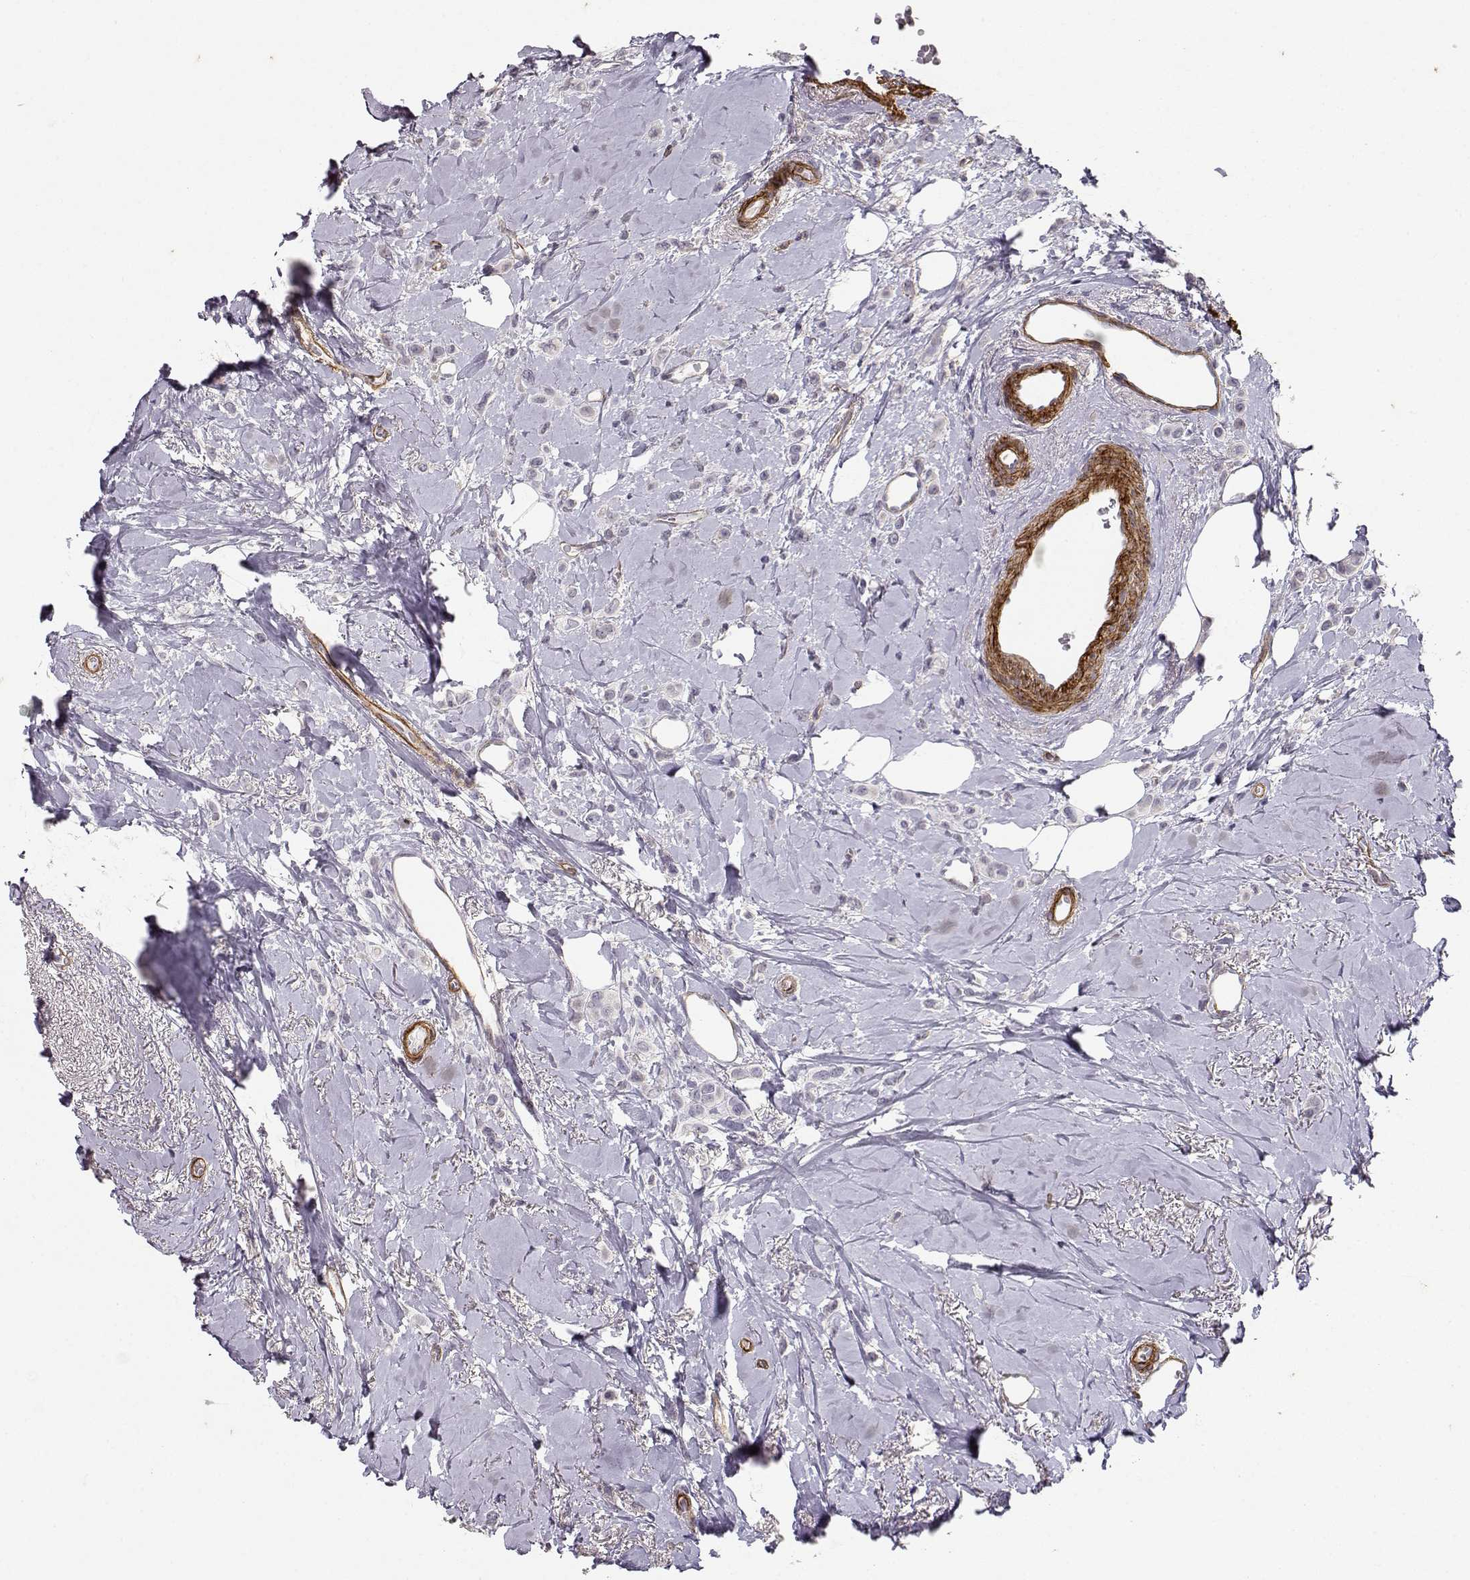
{"staining": {"intensity": "negative", "quantity": "none", "location": "none"}, "tissue": "breast cancer", "cell_type": "Tumor cells", "image_type": "cancer", "snomed": [{"axis": "morphology", "description": "Lobular carcinoma"}, {"axis": "topography", "description": "Breast"}], "caption": "Immunohistochemistry (IHC) photomicrograph of lobular carcinoma (breast) stained for a protein (brown), which reveals no positivity in tumor cells.", "gene": "LAMA5", "patient": {"sex": "female", "age": 66}}